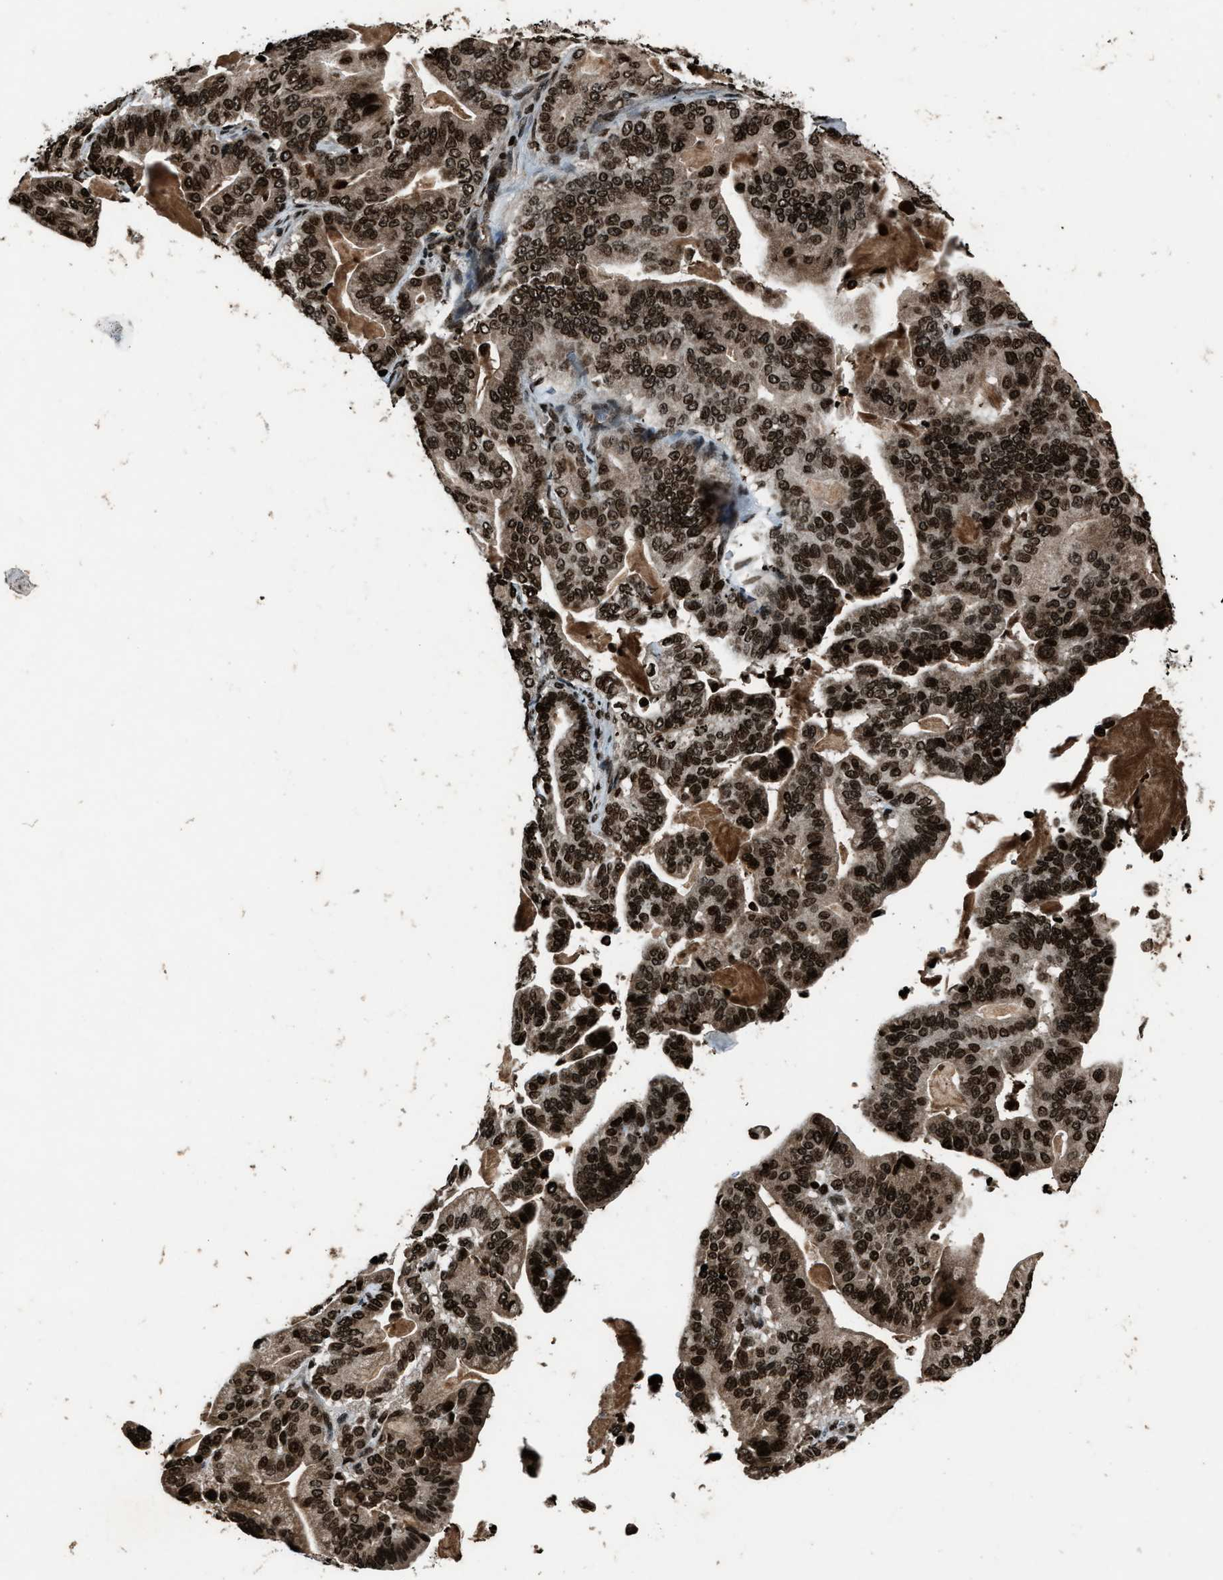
{"staining": {"intensity": "strong", "quantity": ">75%", "location": "cytoplasmic/membranous,nuclear"}, "tissue": "pancreatic cancer", "cell_type": "Tumor cells", "image_type": "cancer", "snomed": [{"axis": "morphology", "description": "Adenocarcinoma, NOS"}, {"axis": "topography", "description": "Pancreas"}], "caption": "Pancreatic cancer stained with a brown dye shows strong cytoplasmic/membranous and nuclear positive expression in about >75% of tumor cells.", "gene": "H4C1", "patient": {"sex": "male", "age": 63}}